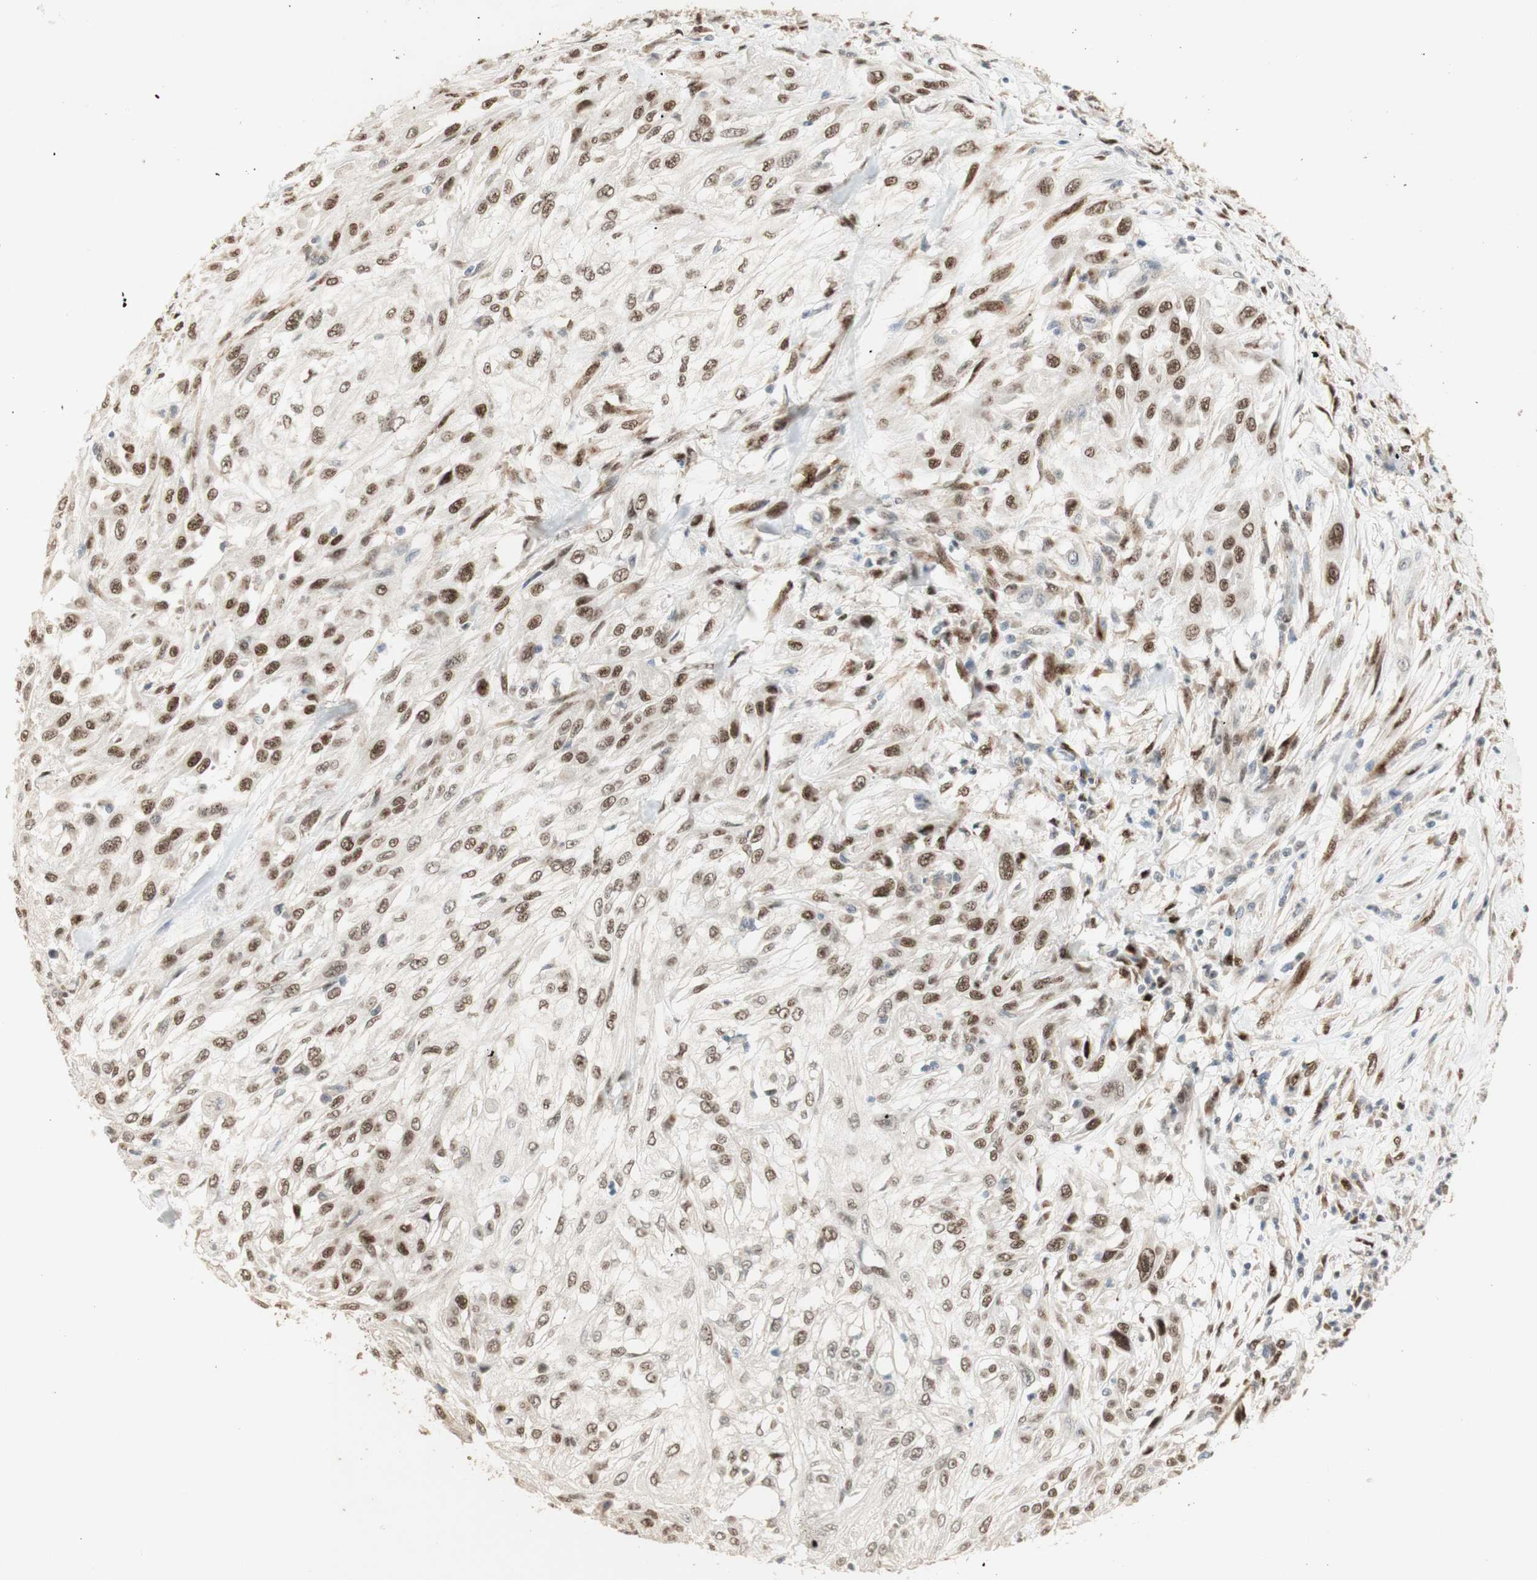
{"staining": {"intensity": "moderate", "quantity": "25%-75%", "location": "nuclear"}, "tissue": "skin cancer", "cell_type": "Tumor cells", "image_type": "cancer", "snomed": [{"axis": "morphology", "description": "Squamous cell carcinoma, NOS"}, {"axis": "topography", "description": "Skin"}], "caption": "Human skin squamous cell carcinoma stained with a protein marker exhibits moderate staining in tumor cells.", "gene": "FOXP1", "patient": {"sex": "male", "age": 75}}